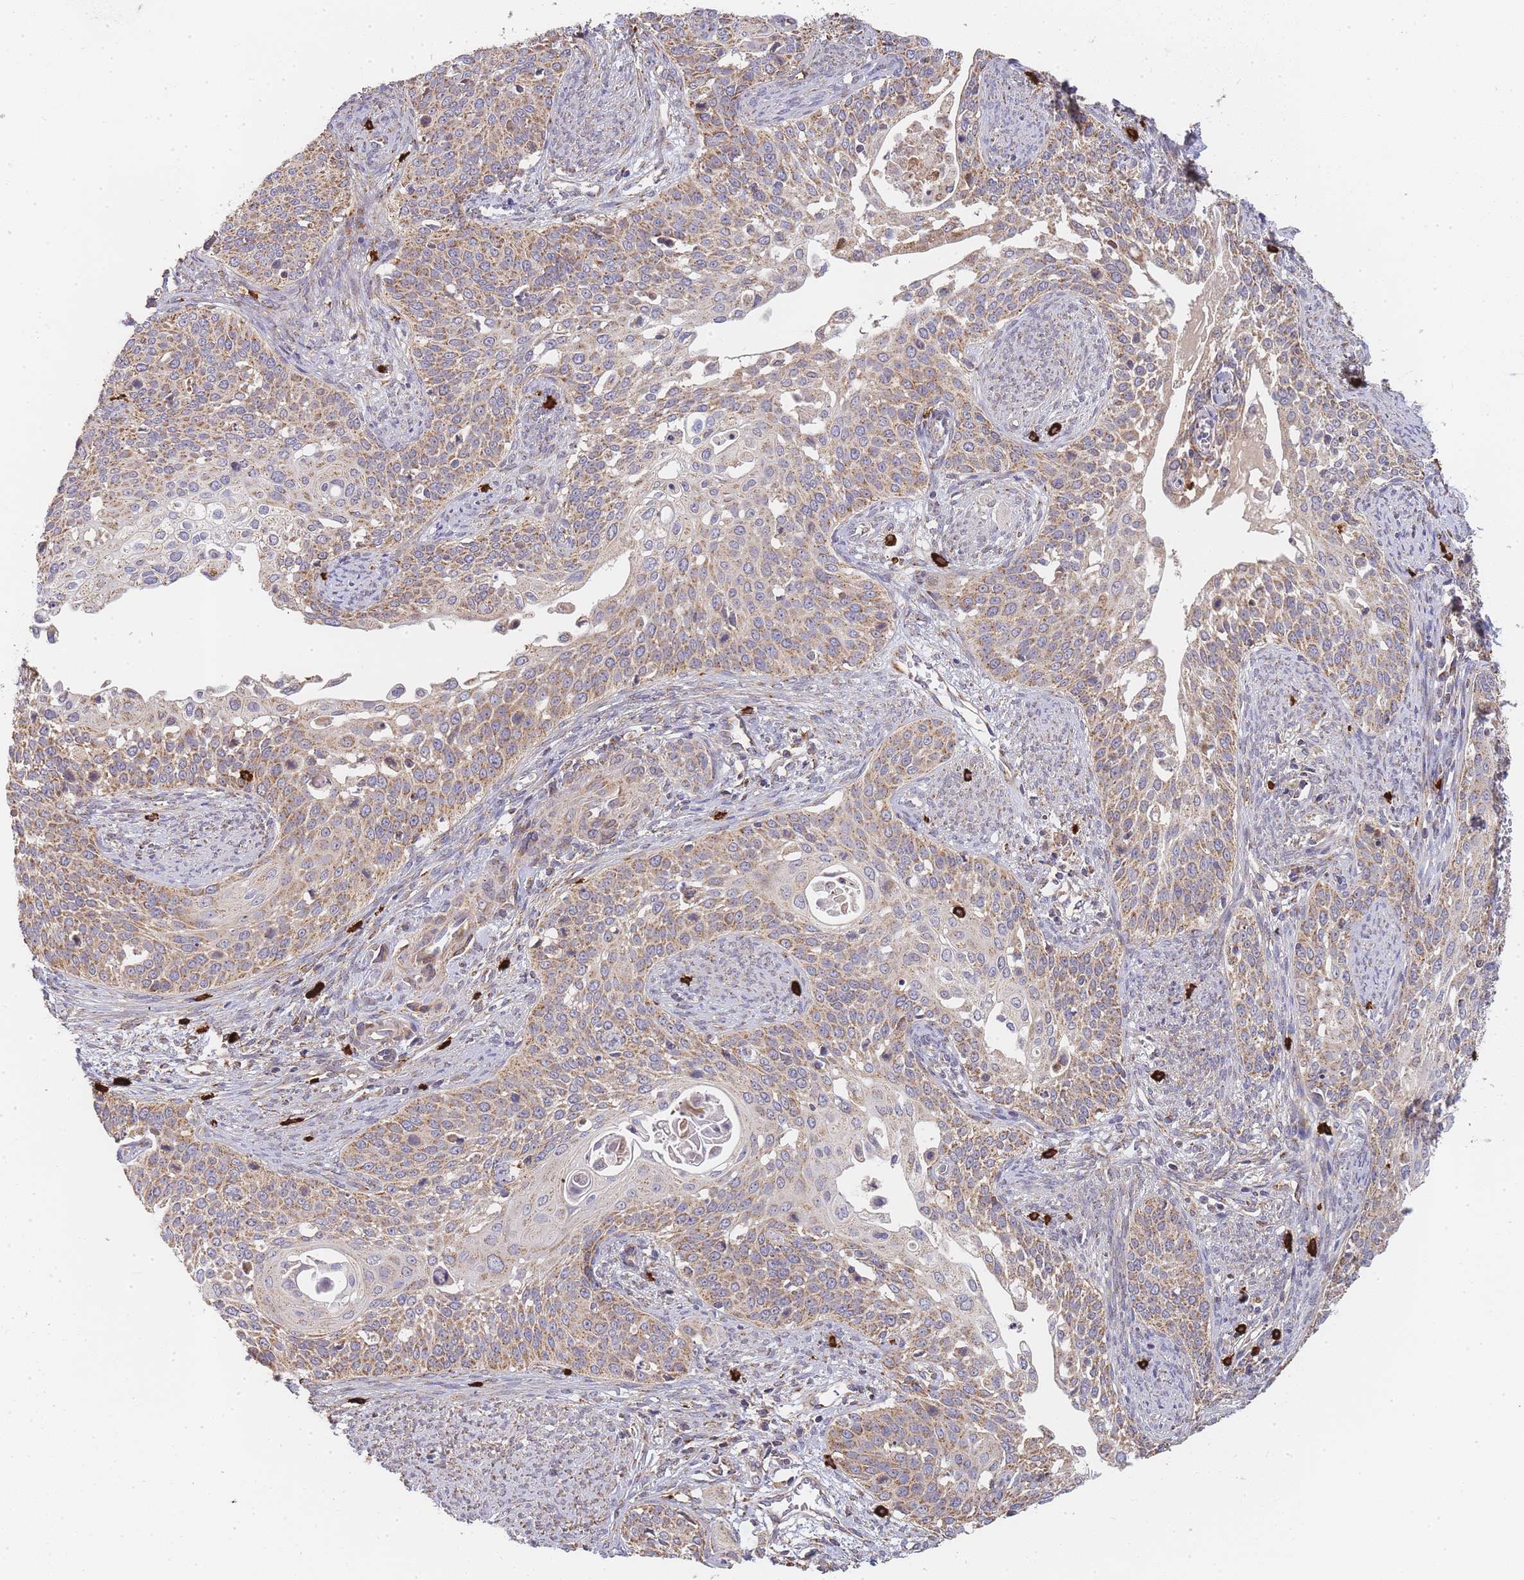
{"staining": {"intensity": "moderate", "quantity": "25%-75%", "location": "cytoplasmic/membranous"}, "tissue": "cervical cancer", "cell_type": "Tumor cells", "image_type": "cancer", "snomed": [{"axis": "morphology", "description": "Squamous cell carcinoma, NOS"}, {"axis": "topography", "description": "Cervix"}], "caption": "This image shows cervical cancer stained with IHC to label a protein in brown. The cytoplasmic/membranous of tumor cells show moderate positivity for the protein. Nuclei are counter-stained blue.", "gene": "ADCY9", "patient": {"sex": "female", "age": 44}}